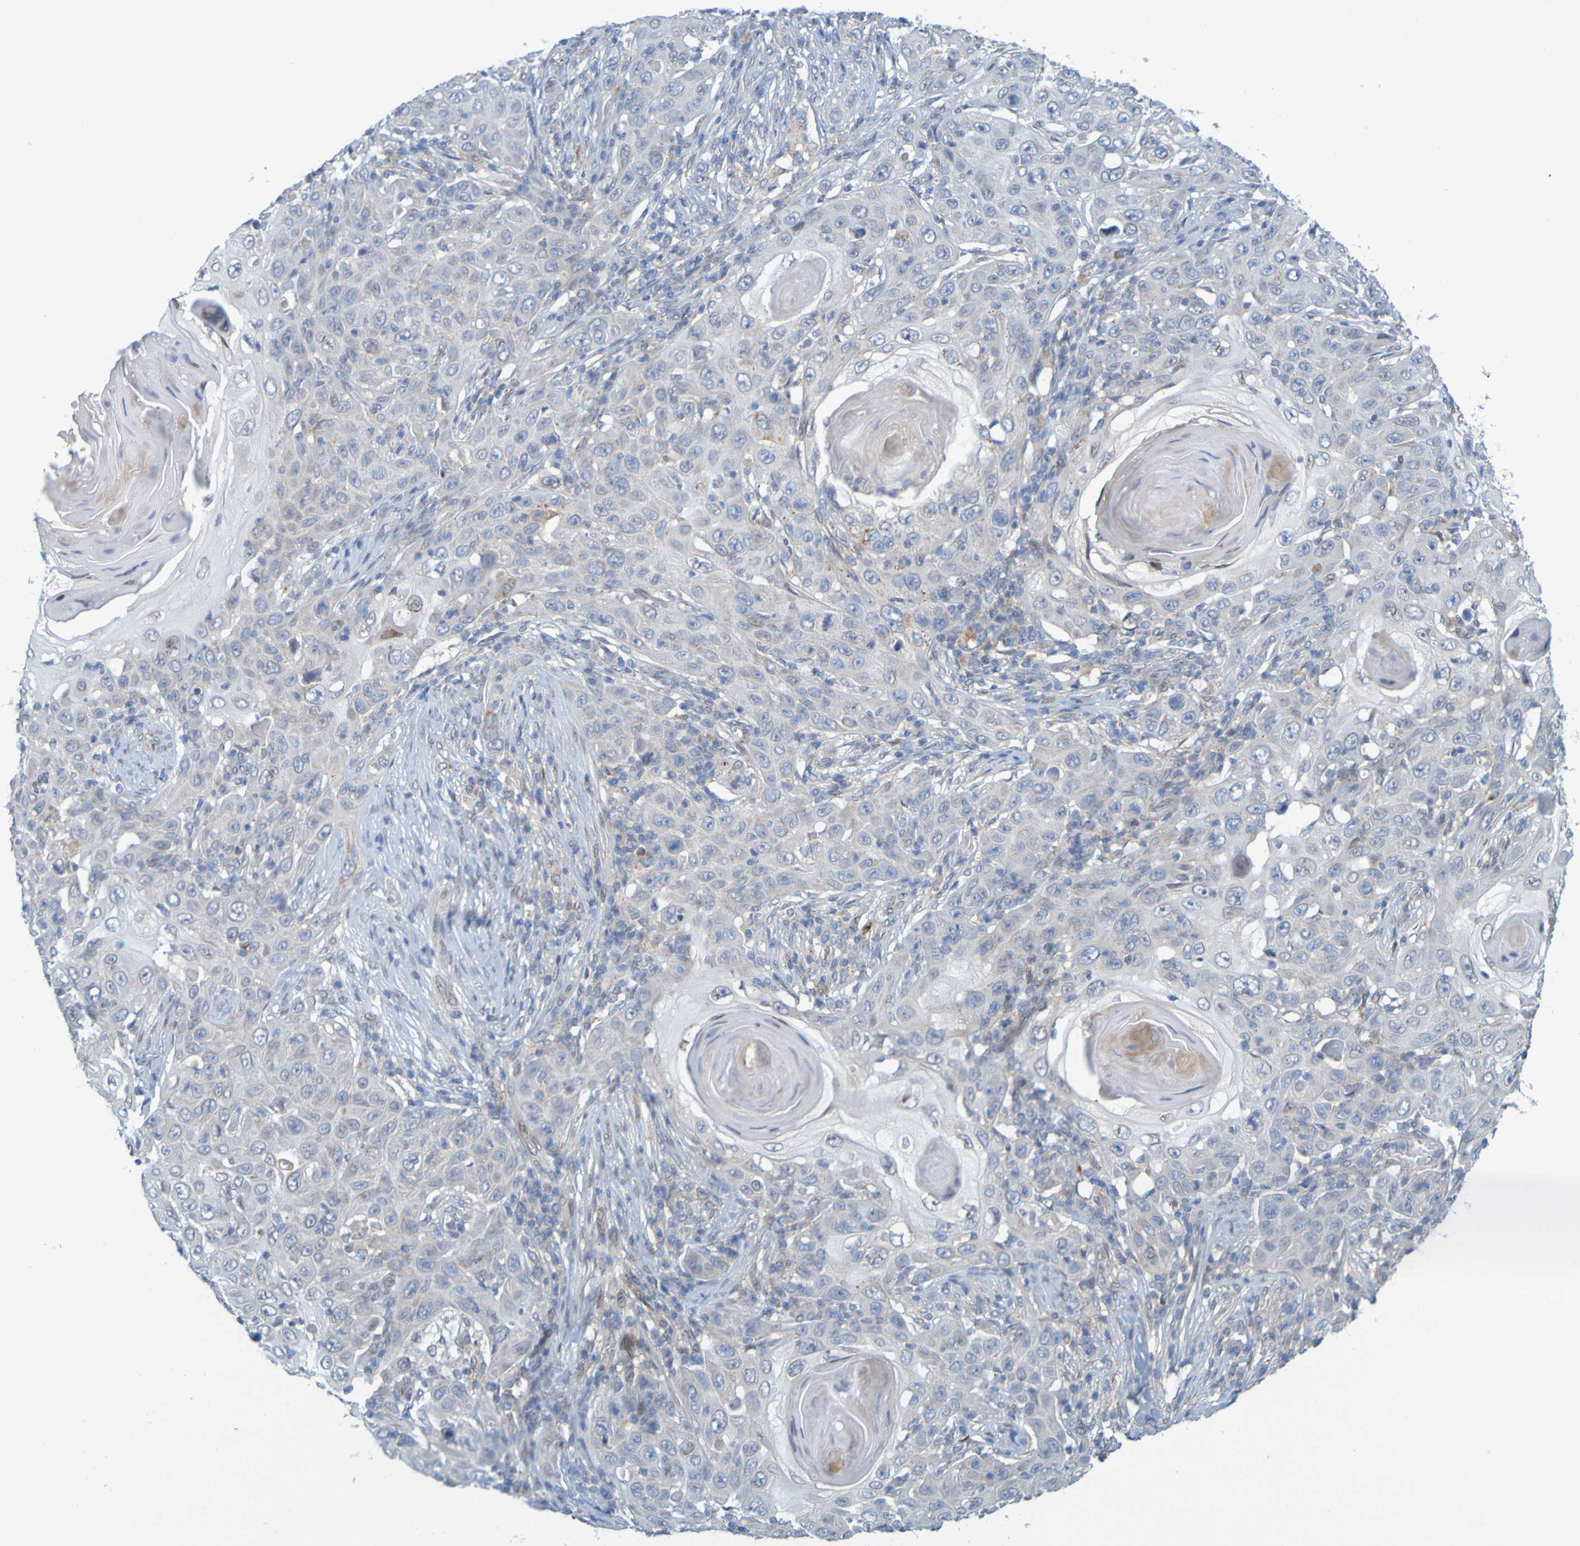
{"staining": {"intensity": "negative", "quantity": "none", "location": "none"}, "tissue": "skin cancer", "cell_type": "Tumor cells", "image_type": "cancer", "snomed": [{"axis": "morphology", "description": "Squamous cell carcinoma, NOS"}, {"axis": "topography", "description": "Skin"}], "caption": "A high-resolution image shows IHC staining of skin squamous cell carcinoma, which demonstrates no significant positivity in tumor cells. Brightfield microscopy of immunohistochemistry (IHC) stained with DAB (3,3'-diaminobenzidine) (brown) and hematoxylin (blue), captured at high magnification.", "gene": "MAG", "patient": {"sex": "female", "age": 88}}